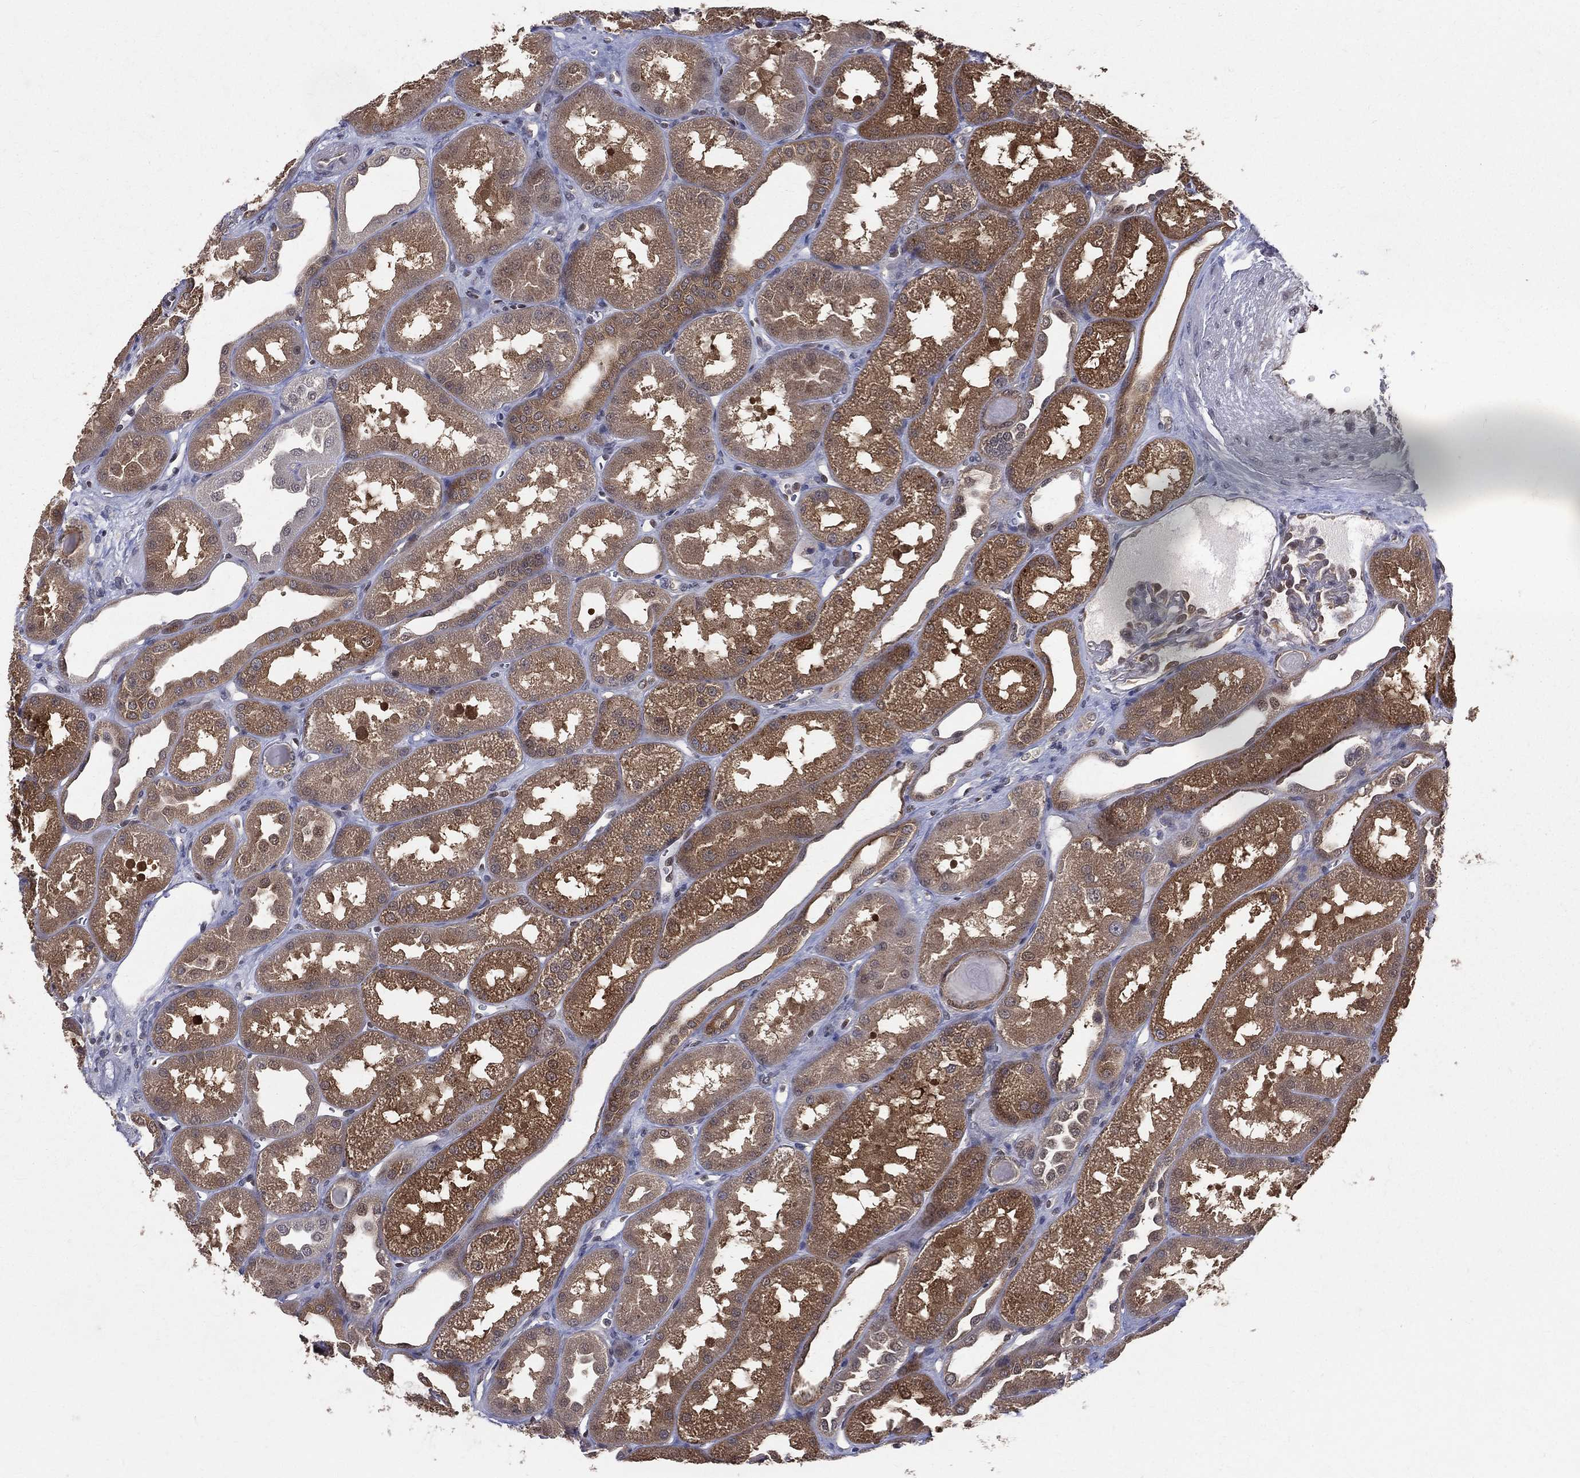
{"staining": {"intensity": "weak", "quantity": "25%-75%", "location": "cytoplasmic/membranous"}, "tissue": "kidney", "cell_type": "Cells in glomeruli", "image_type": "normal", "snomed": [{"axis": "morphology", "description": "Normal tissue, NOS"}, {"axis": "topography", "description": "Kidney"}], "caption": "Immunohistochemistry (IHC) histopathology image of benign kidney: kidney stained using IHC shows low levels of weak protein expression localized specifically in the cytoplasmic/membranous of cells in glomeruli, appearing as a cytoplasmic/membranous brown color.", "gene": "GMPR2", "patient": {"sex": "male", "age": 61}}